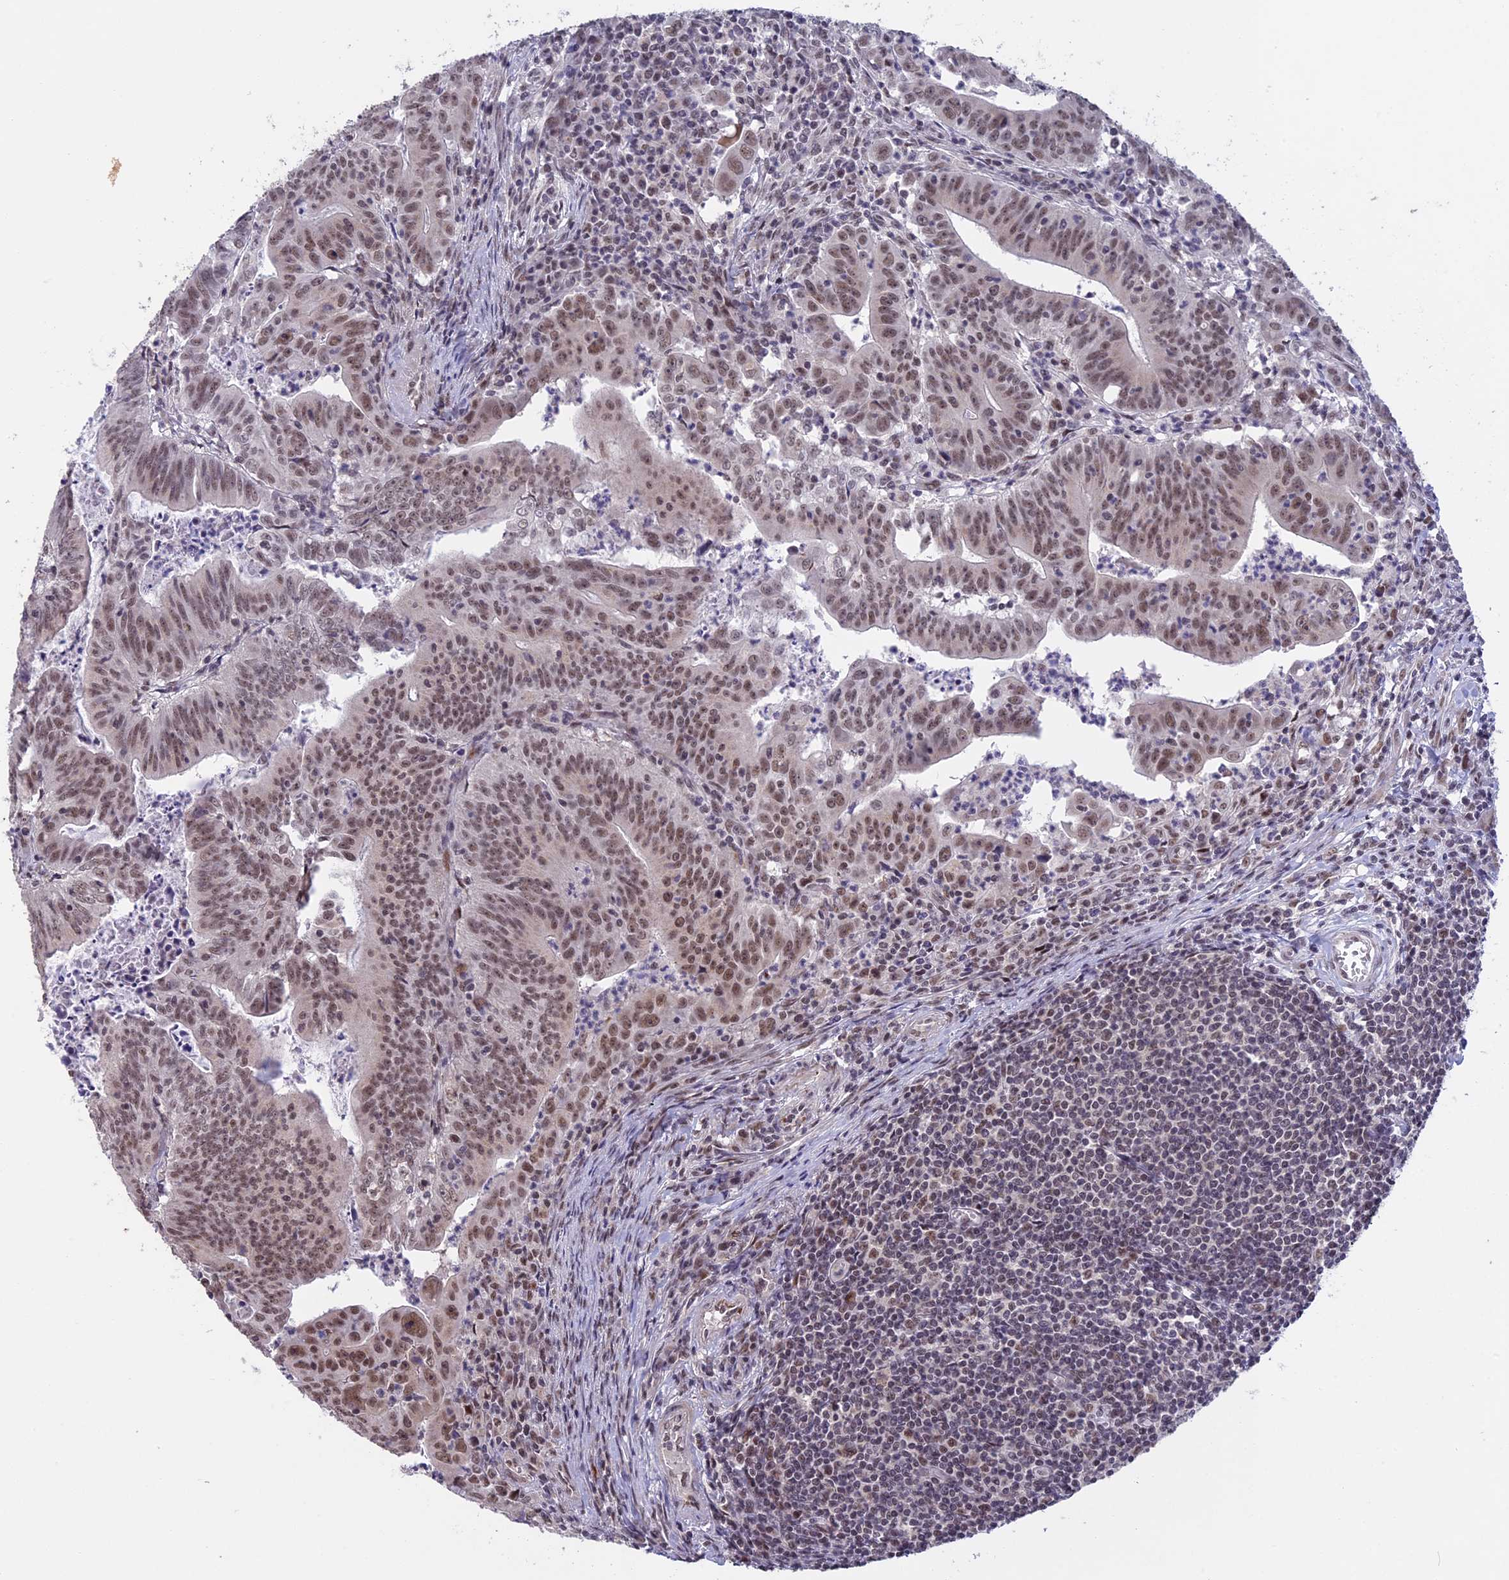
{"staining": {"intensity": "moderate", "quantity": ">75%", "location": "nuclear"}, "tissue": "colorectal cancer", "cell_type": "Tumor cells", "image_type": "cancer", "snomed": [{"axis": "morphology", "description": "Adenocarcinoma, NOS"}, {"axis": "topography", "description": "Rectum"}], "caption": "Moderate nuclear staining for a protein is seen in approximately >75% of tumor cells of adenocarcinoma (colorectal) using IHC.", "gene": "POLR2C", "patient": {"sex": "male", "age": 69}}